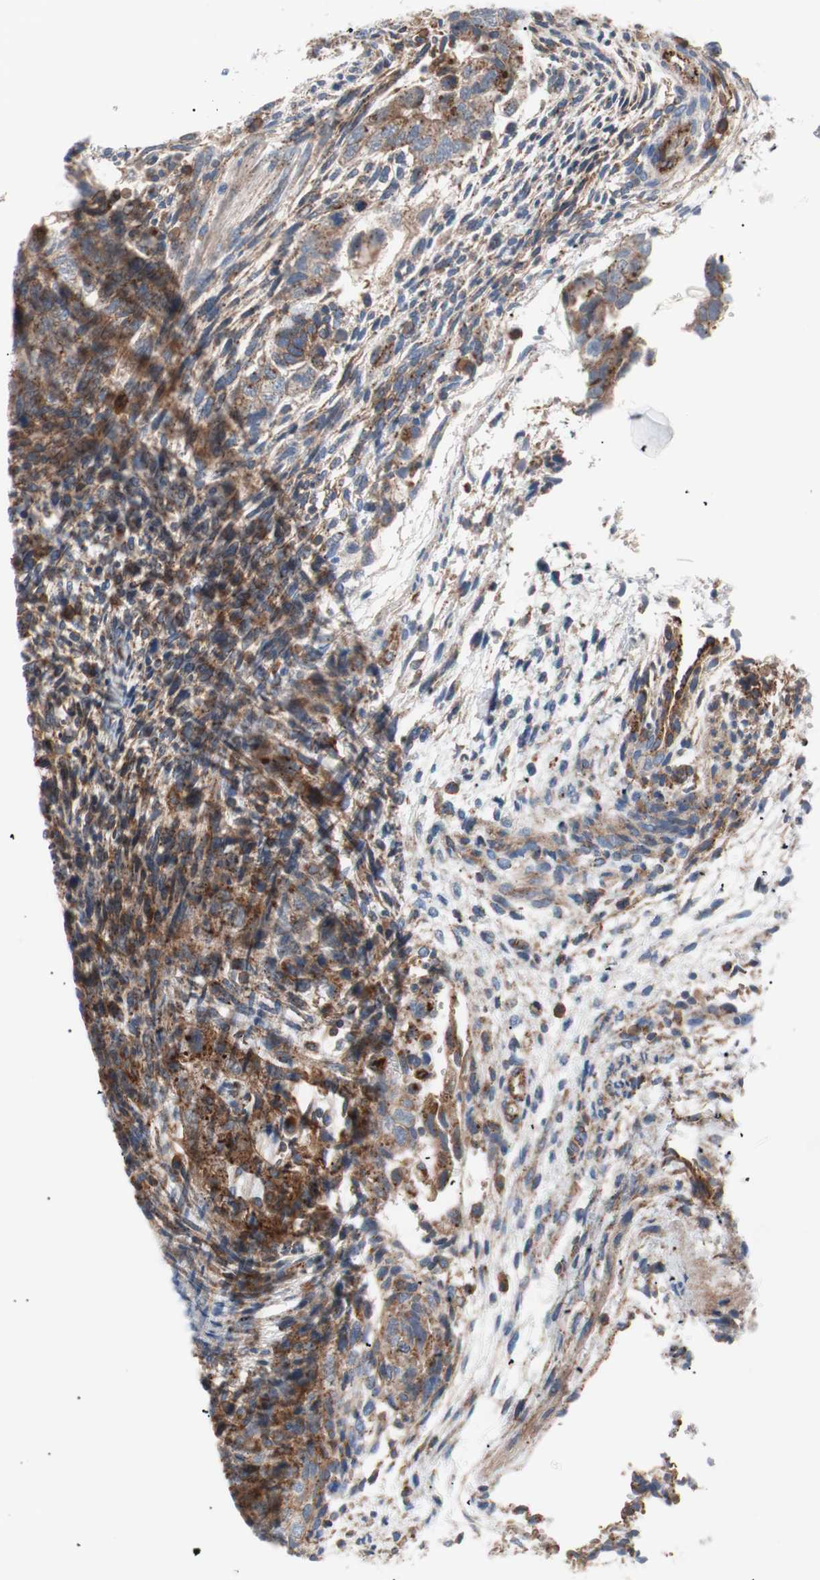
{"staining": {"intensity": "moderate", "quantity": ">75%", "location": "cytoplasmic/membranous"}, "tissue": "testis cancer", "cell_type": "Tumor cells", "image_type": "cancer", "snomed": [{"axis": "morphology", "description": "Normal tissue, NOS"}, {"axis": "morphology", "description": "Carcinoma, Embryonal, NOS"}, {"axis": "topography", "description": "Testis"}], "caption": "Protein staining displays moderate cytoplasmic/membranous staining in about >75% of tumor cells in testis cancer (embryonal carcinoma).", "gene": "FLOT2", "patient": {"sex": "male", "age": 36}}